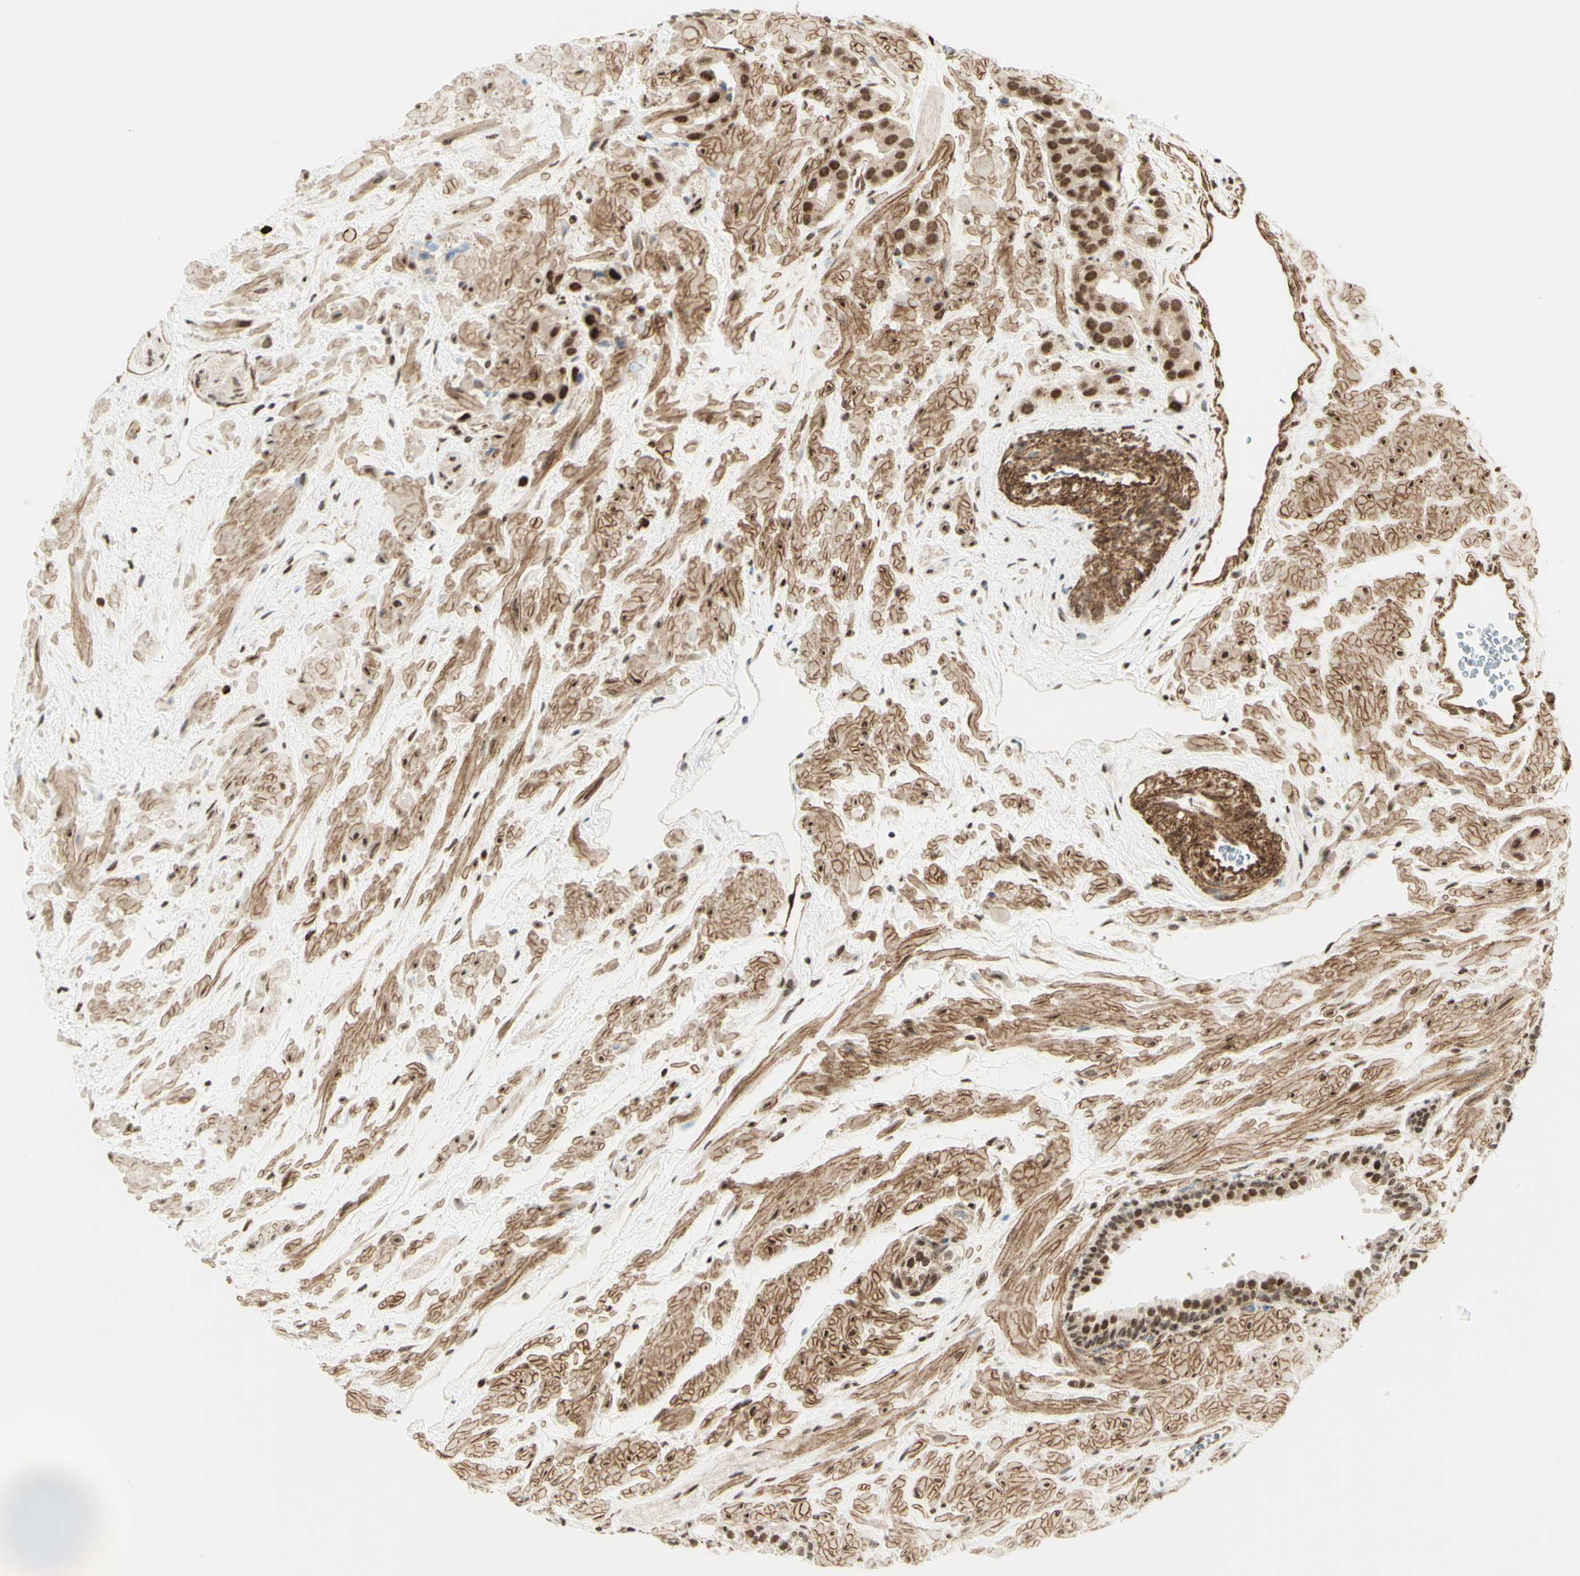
{"staining": {"intensity": "strong", "quantity": ">75%", "location": "nuclear"}, "tissue": "prostate cancer", "cell_type": "Tumor cells", "image_type": "cancer", "snomed": [{"axis": "morphology", "description": "Adenocarcinoma, High grade"}, {"axis": "topography", "description": "Prostate"}], "caption": "Human prostate high-grade adenocarcinoma stained with a protein marker shows strong staining in tumor cells.", "gene": "ZMYM6", "patient": {"sex": "male", "age": 64}}